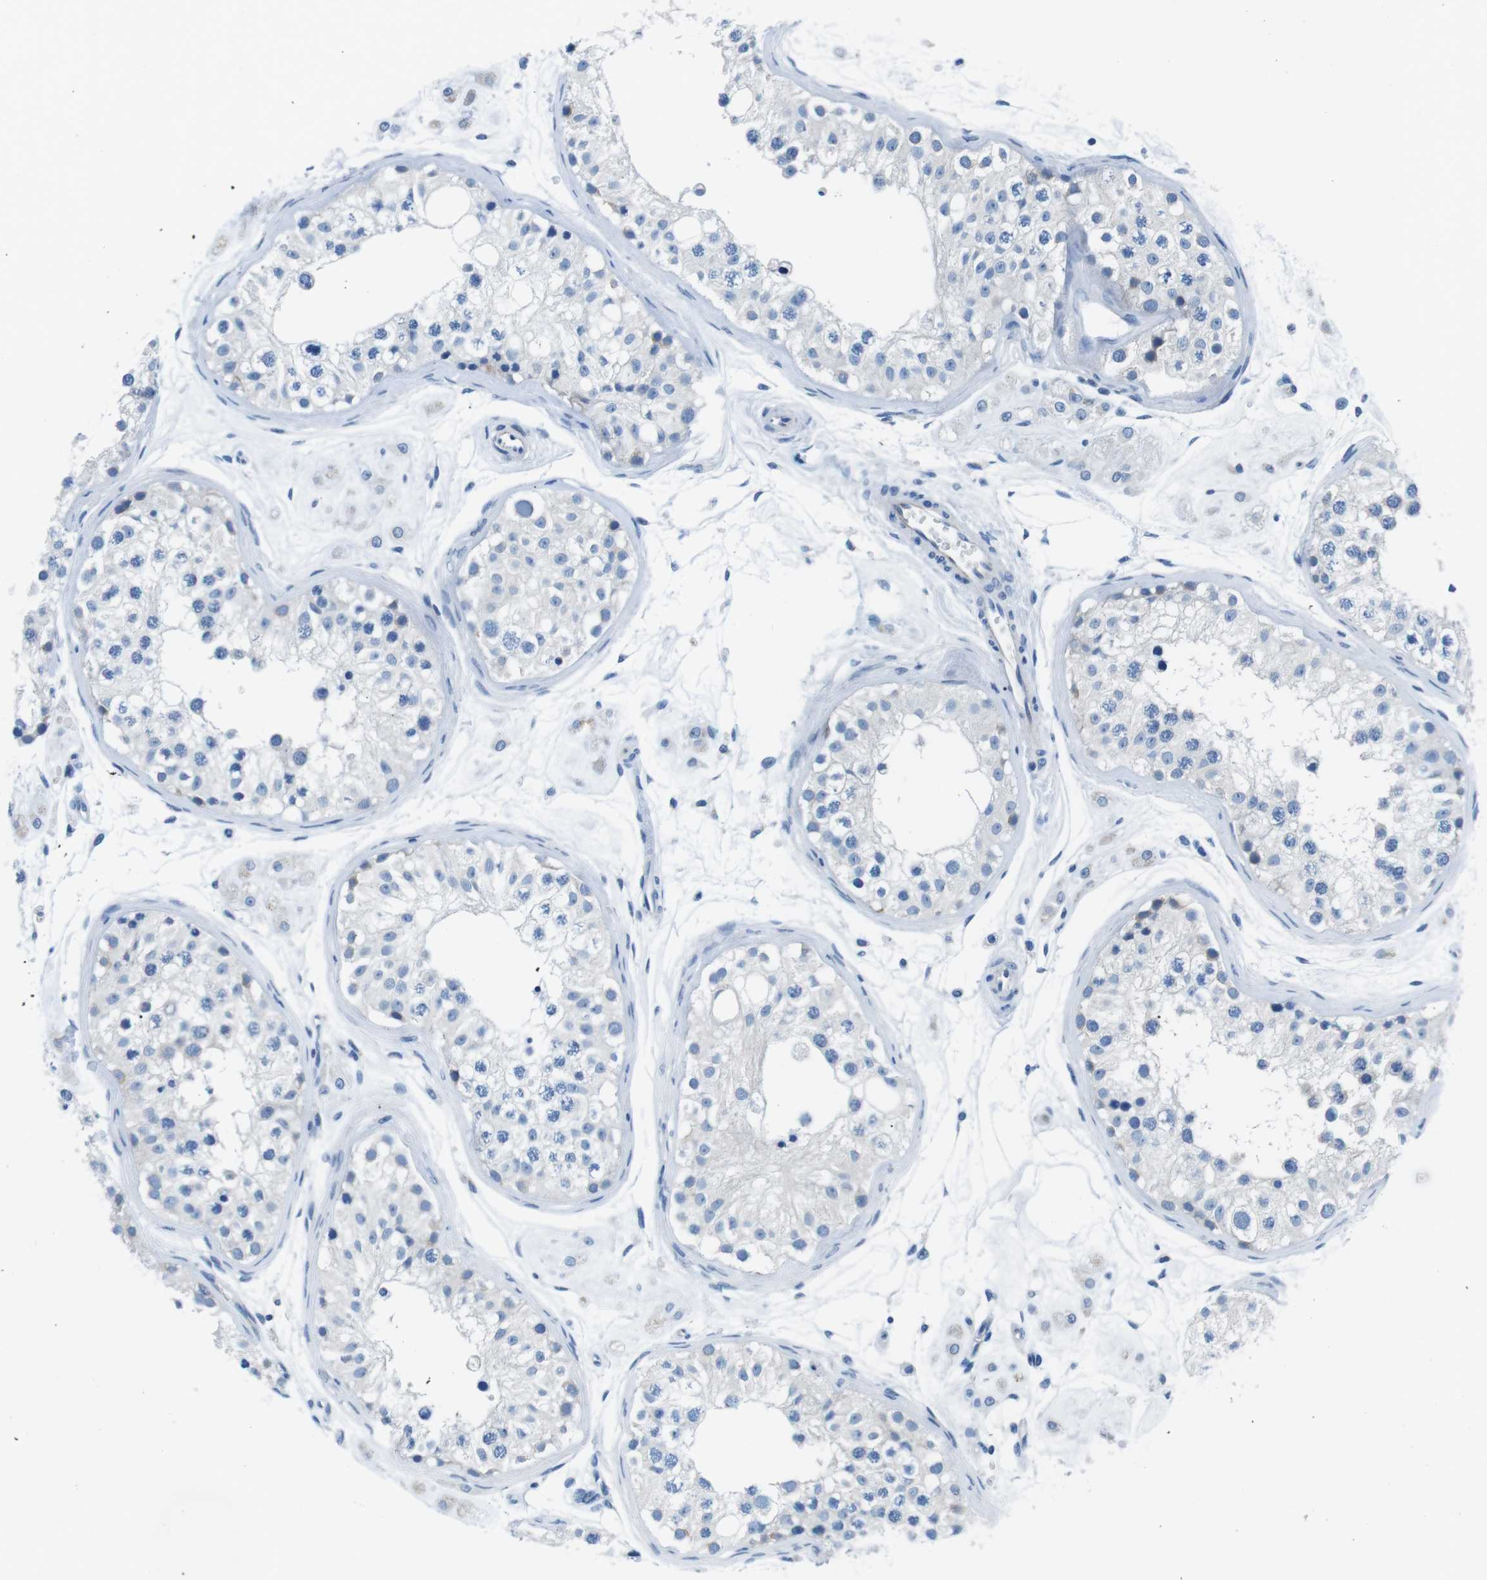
{"staining": {"intensity": "weak", "quantity": "<25%", "location": "cytoplasmic/membranous"}, "tissue": "testis", "cell_type": "Cells in seminiferous ducts", "image_type": "normal", "snomed": [{"axis": "morphology", "description": "Normal tissue, NOS"}, {"axis": "morphology", "description": "Adenocarcinoma, metastatic, NOS"}, {"axis": "topography", "description": "Testis"}], "caption": "Immunohistochemistry (IHC) histopathology image of benign testis: human testis stained with DAB displays no significant protein expression in cells in seminiferous ducts.", "gene": "MUC2", "patient": {"sex": "male", "age": 26}}